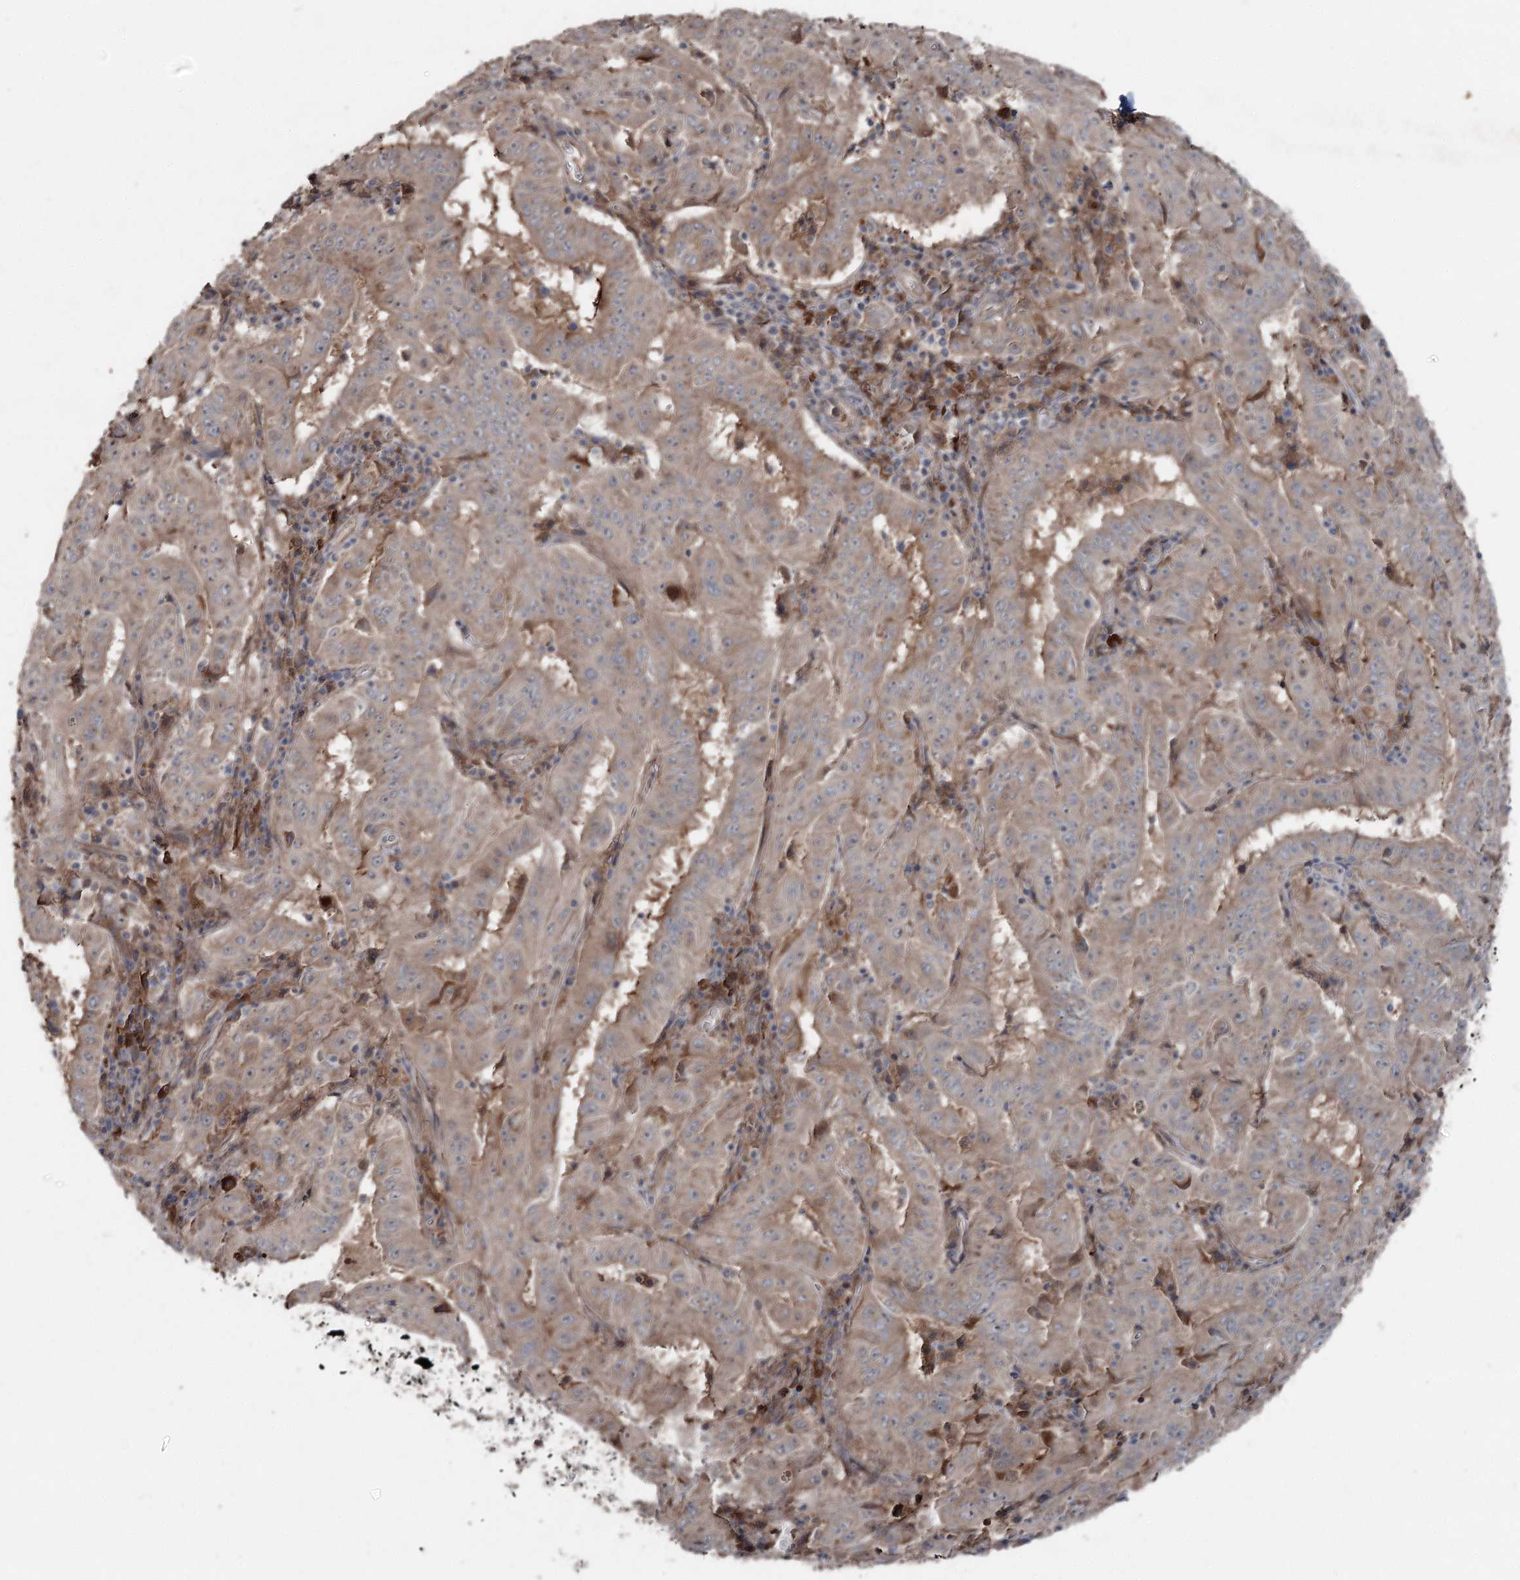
{"staining": {"intensity": "weak", "quantity": ">75%", "location": "cytoplasmic/membranous"}, "tissue": "pancreatic cancer", "cell_type": "Tumor cells", "image_type": "cancer", "snomed": [{"axis": "morphology", "description": "Adenocarcinoma, NOS"}, {"axis": "topography", "description": "Pancreas"}], "caption": "This is a photomicrograph of immunohistochemistry staining of pancreatic cancer (adenocarcinoma), which shows weak positivity in the cytoplasmic/membranous of tumor cells.", "gene": "MAPK8IP2", "patient": {"sex": "male", "age": 63}}